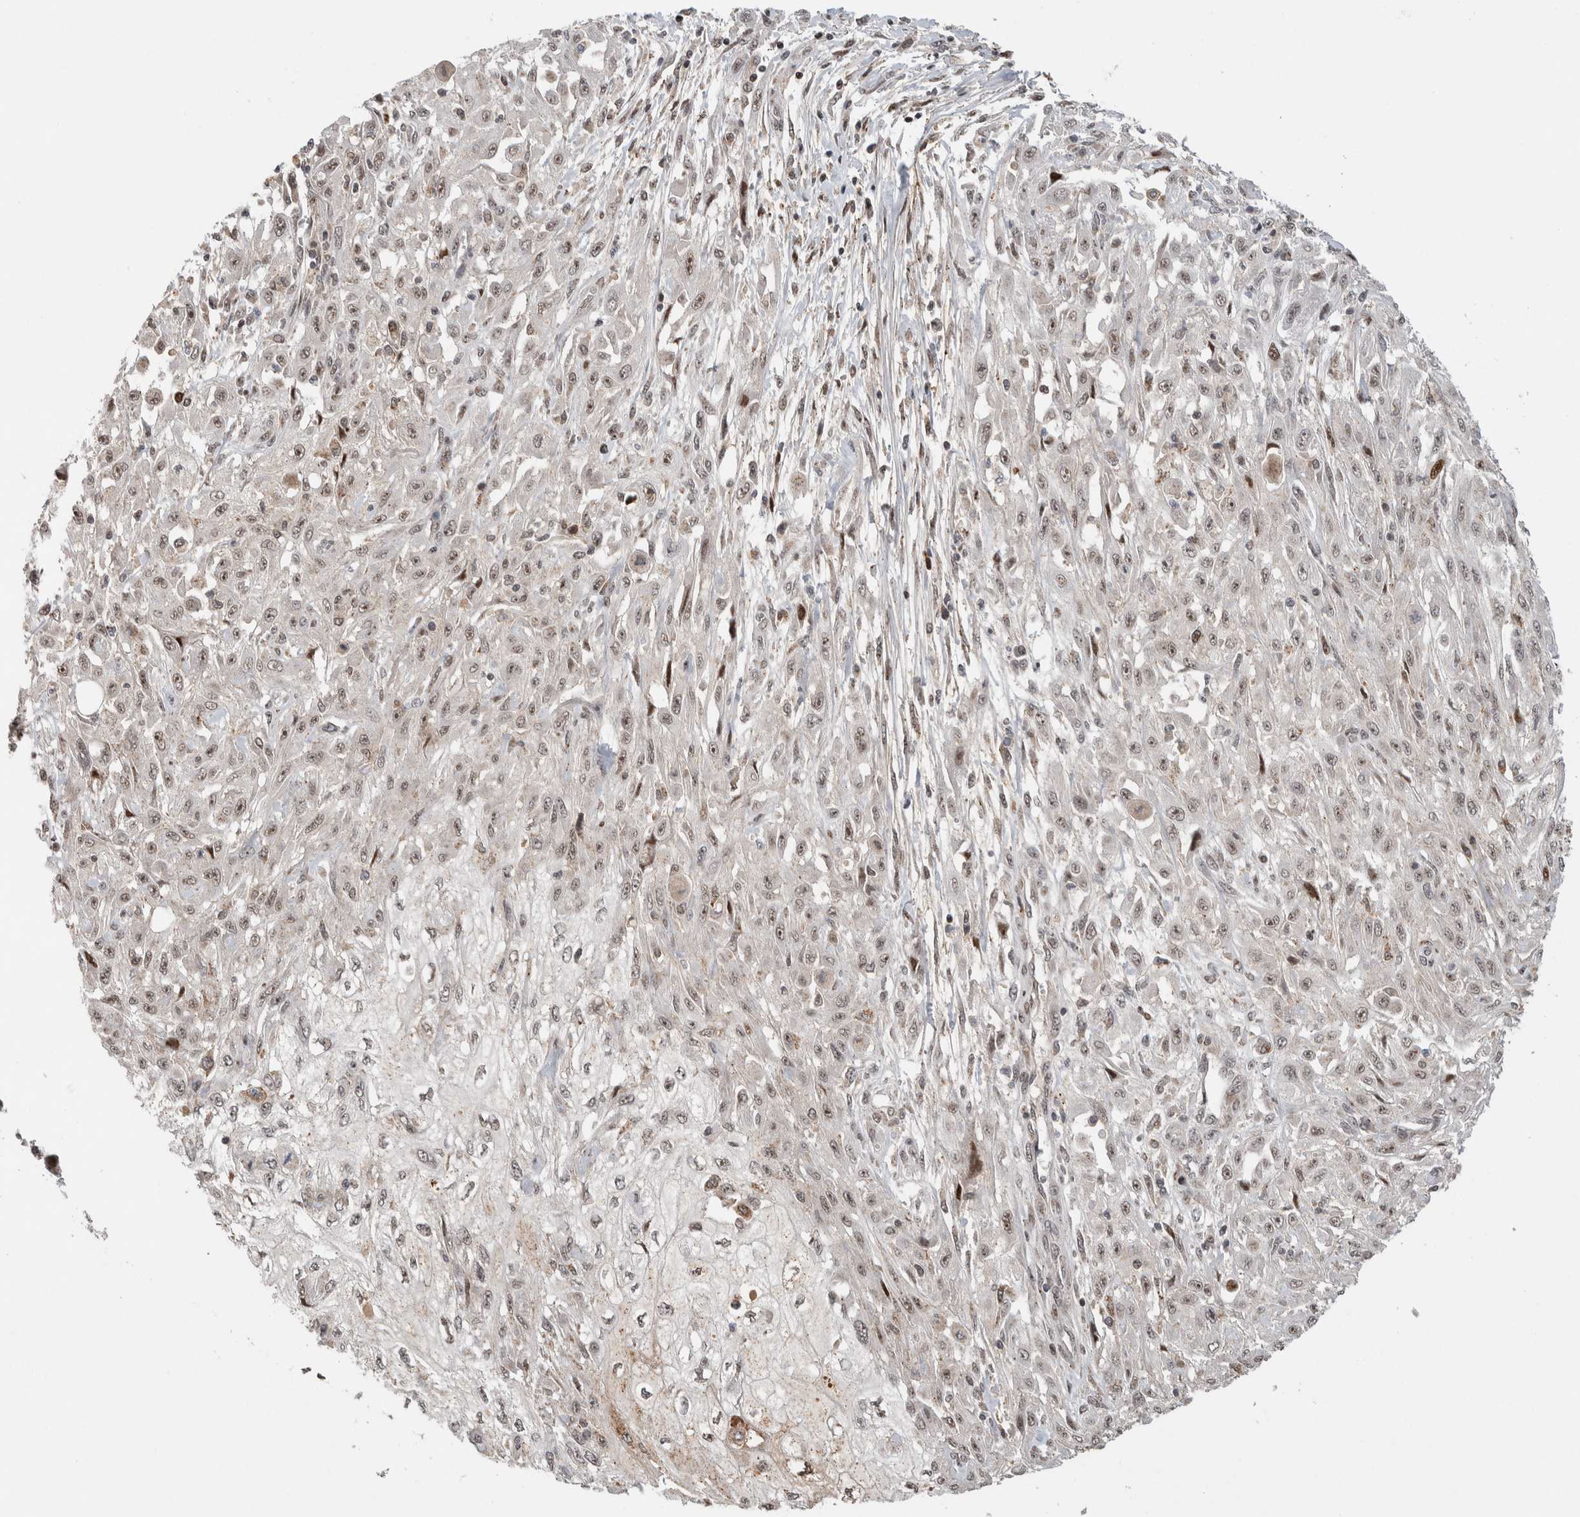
{"staining": {"intensity": "weak", "quantity": ">75%", "location": "nuclear"}, "tissue": "skin cancer", "cell_type": "Tumor cells", "image_type": "cancer", "snomed": [{"axis": "morphology", "description": "Squamous cell carcinoma, NOS"}, {"axis": "morphology", "description": "Squamous cell carcinoma, metastatic, NOS"}, {"axis": "topography", "description": "Skin"}, {"axis": "topography", "description": "Lymph node"}], "caption": "IHC of human skin metastatic squamous cell carcinoma shows low levels of weak nuclear positivity in approximately >75% of tumor cells.", "gene": "ZNF521", "patient": {"sex": "male", "age": 75}}